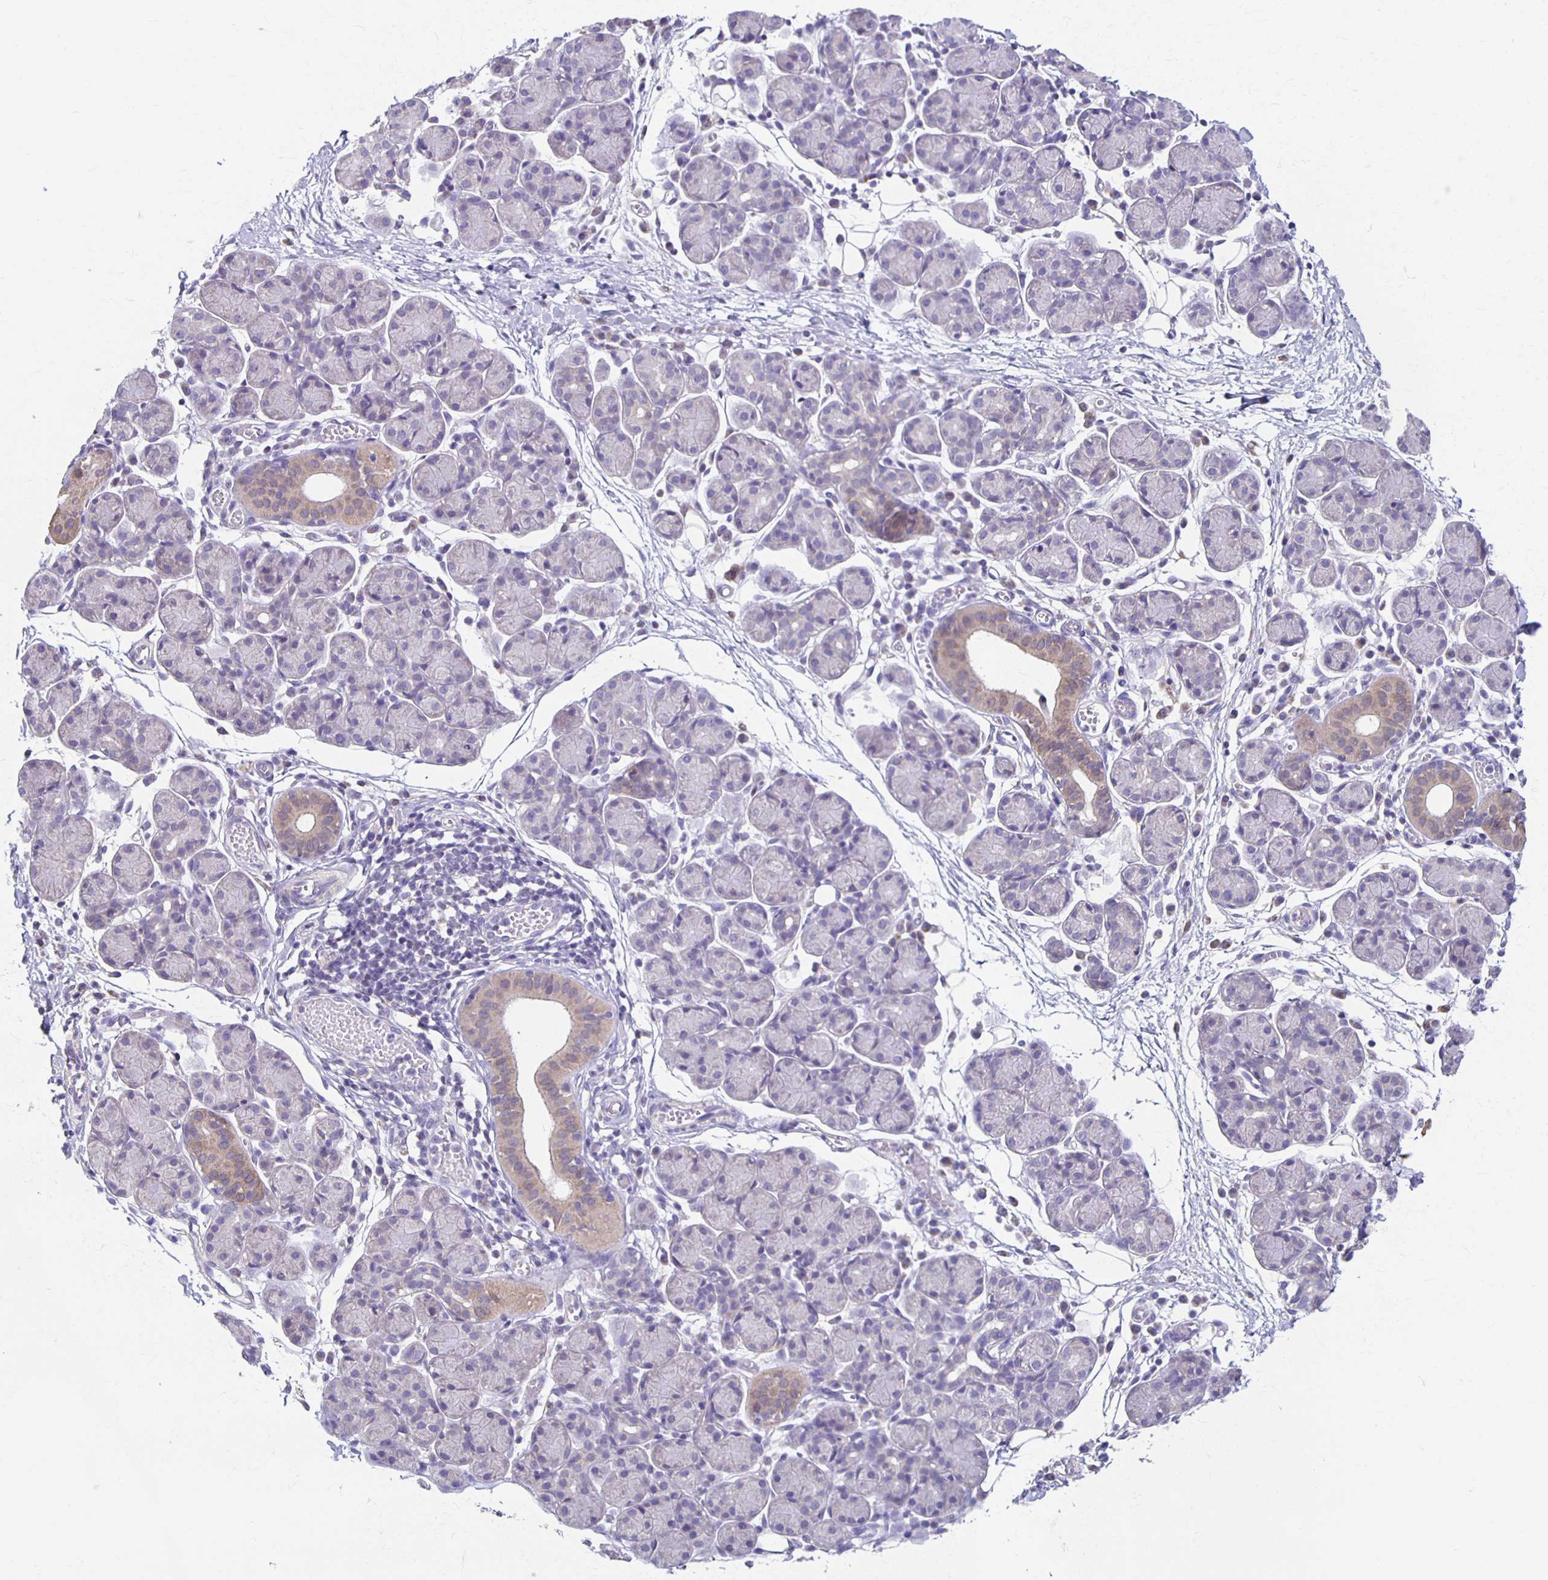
{"staining": {"intensity": "moderate", "quantity": "<25%", "location": "cytoplasmic/membranous"}, "tissue": "salivary gland", "cell_type": "Glandular cells", "image_type": "normal", "snomed": [{"axis": "morphology", "description": "Normal tissue, NOS"}, {"axis": "morphology", "description": "Inflammation, NOS"}, {"axis": "topography", "description": "Lymph node"}, {"axis": "topography", "description": "Salivary gland"}], "caption": "Unremarkable salivary gland was stained to show a protein in brown. There is low levels of moderate cytoplasmic/membranous positivity in approximately <25% of glandular cells.", "gene": "TPPP", "patient": {"sex": "male", "age": 3}}